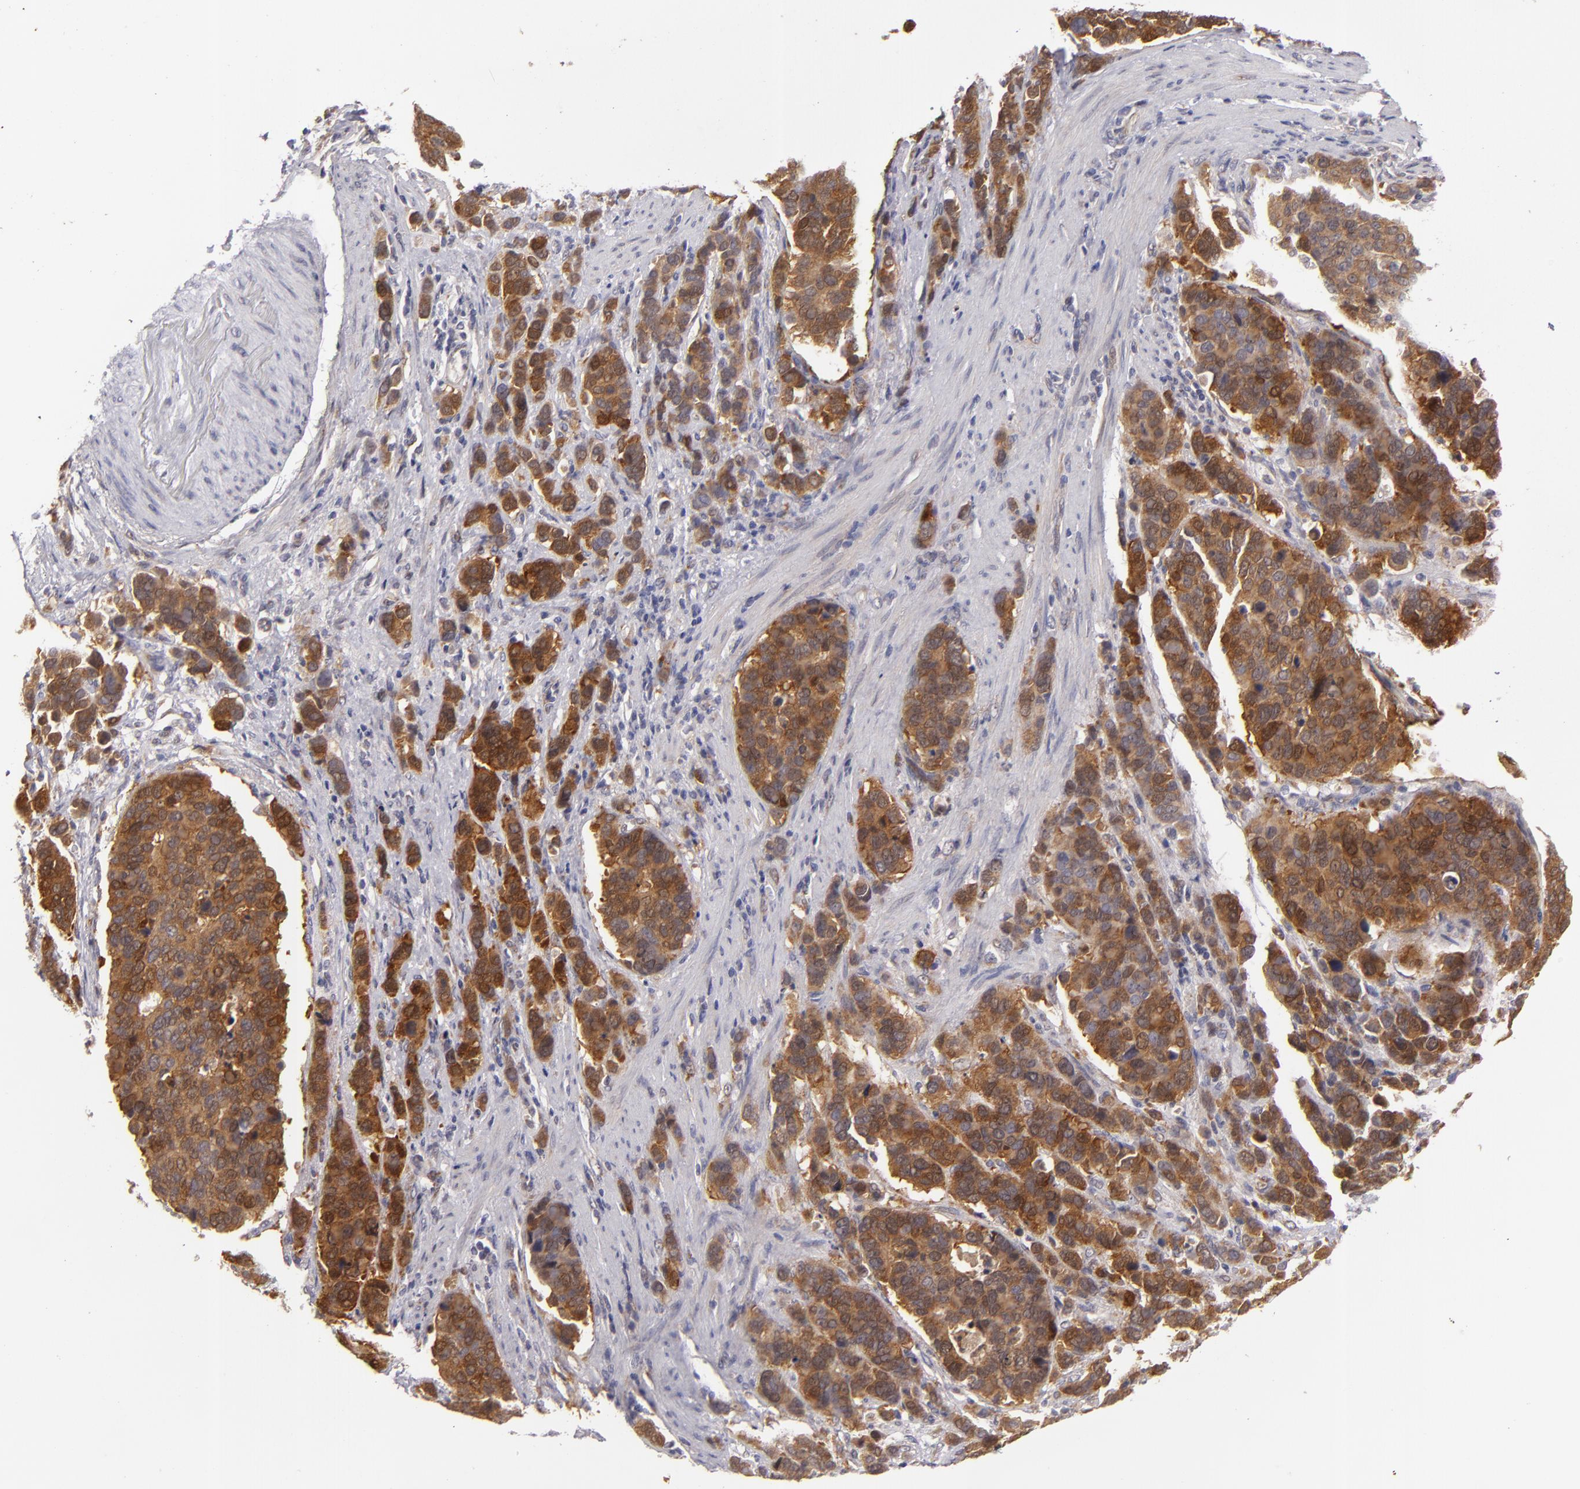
{"staining": {"intensity": "strong", "quantity": ">75%", "location": "cytoplasmic/membranous"}, "tissue": "stomach cancer", "cell_type": "Tumor cells", "image_type": "cancer", "snomed": [{"axis": "morphology", "description": "Adenocarcinoma, NOS"}, {"axis": "topography", "description": "Stomach, upper"}], "caption": "Stomach cancer (adenocarcinoma) was stained to show a protein in brown. There is high levels of strong cytoplasmic/membranous expression in approximately >75% of tumor cells. (Brightfield microscopy of DAB IHC at high magnification).", "gene": "SH2D4A", "patient": {"sex": "male", "age": 71}}